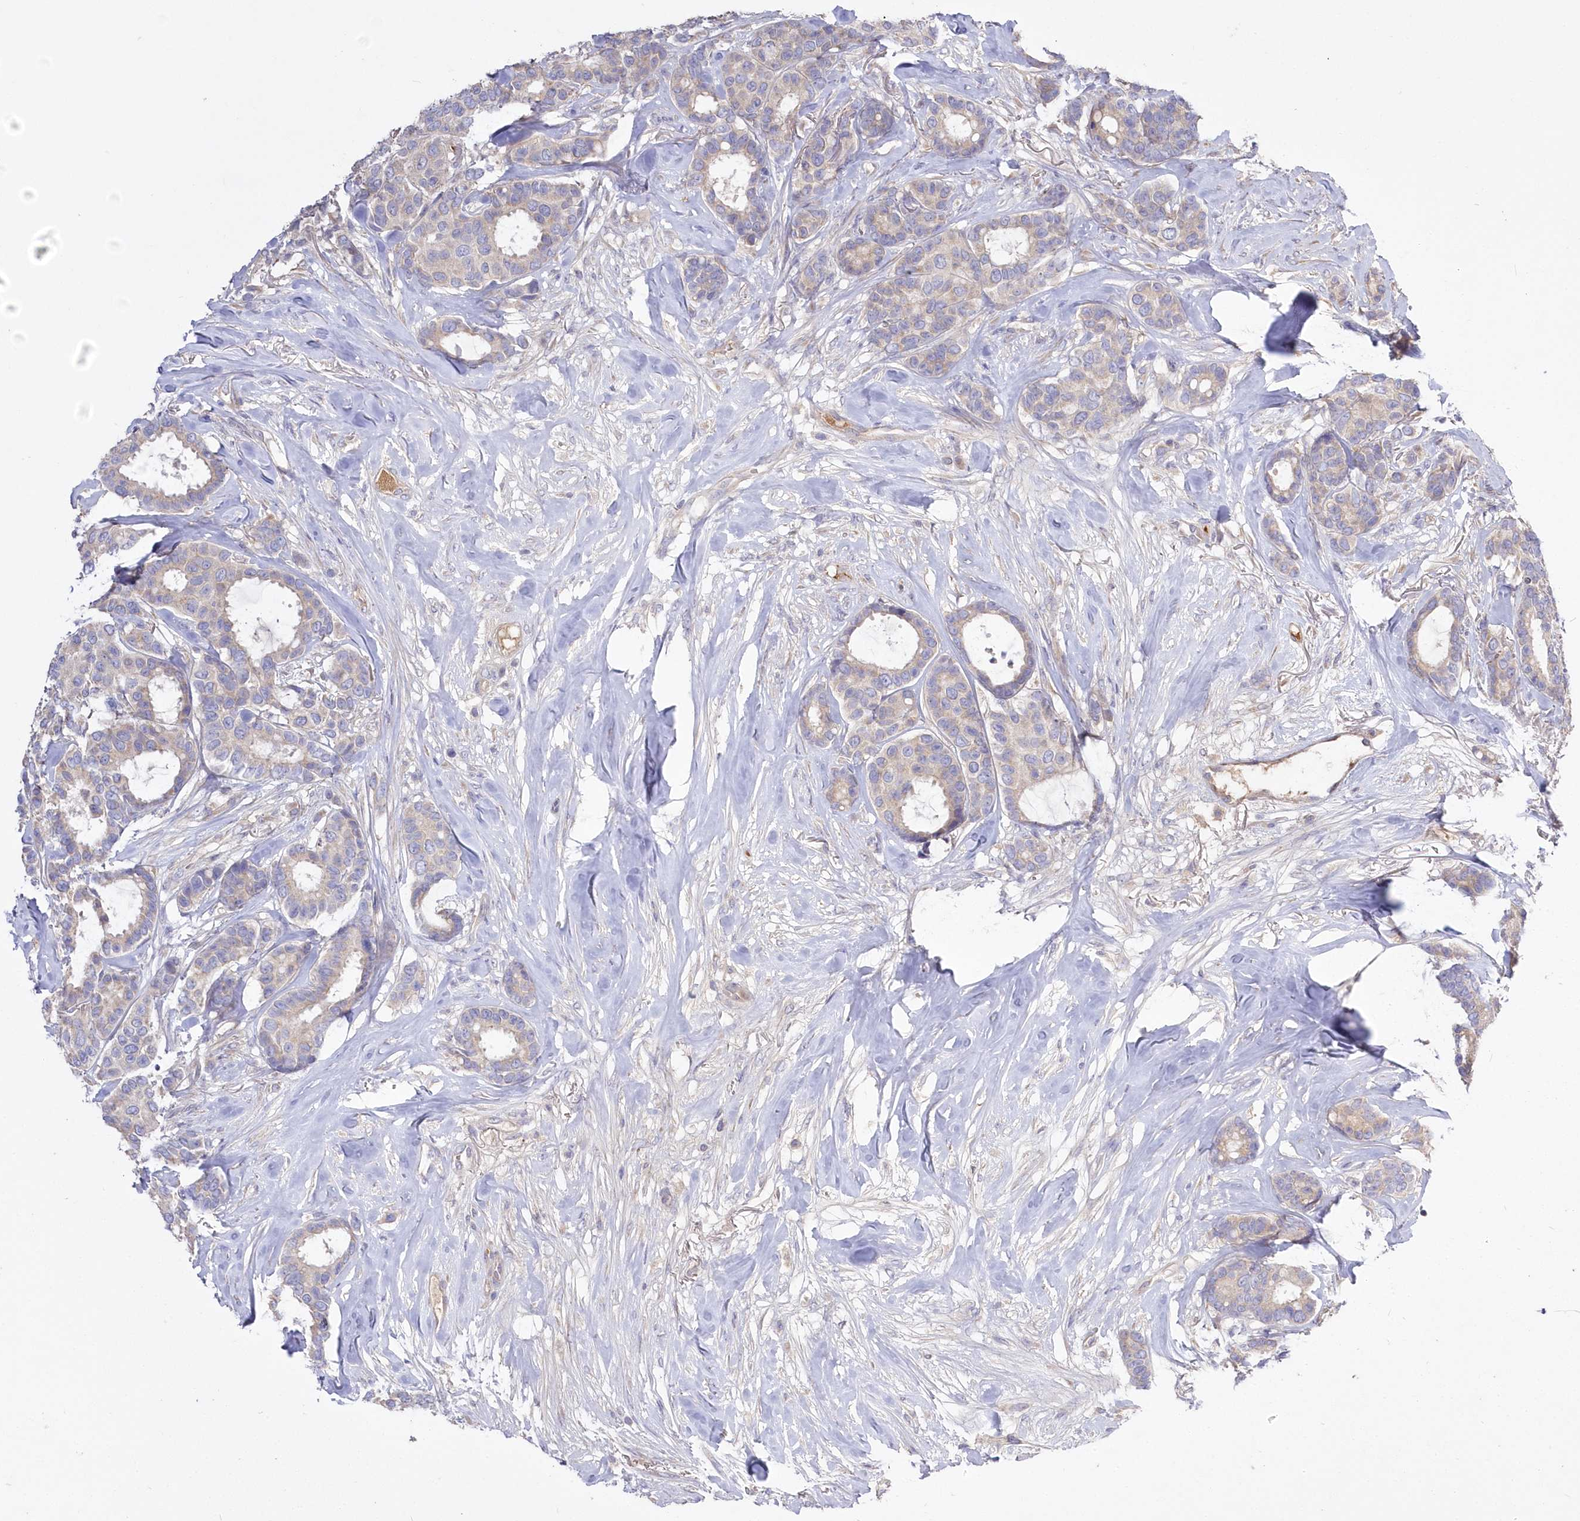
{"staining": {"intensity": "weak", "quantity": ">75%", "location": "cytoplasmic/membranous"}, "tissue": "breast cancer", "cell_type": "Tumor cells", "image_type": "cancer", "snomed": [{"axis": "morphology", "description": "Duct carcinoma"}, {"axis": "topography", "description": "Breast"}], "caption": "Immunohistochemical staining of infiltrating ductal carcinoma (breast) shows weak cytoplasmic/membranous protein staining in approximately >75% of tumor cells.", "gene": "WBP1L", "patient": {"sex": "female", "age": 87}}